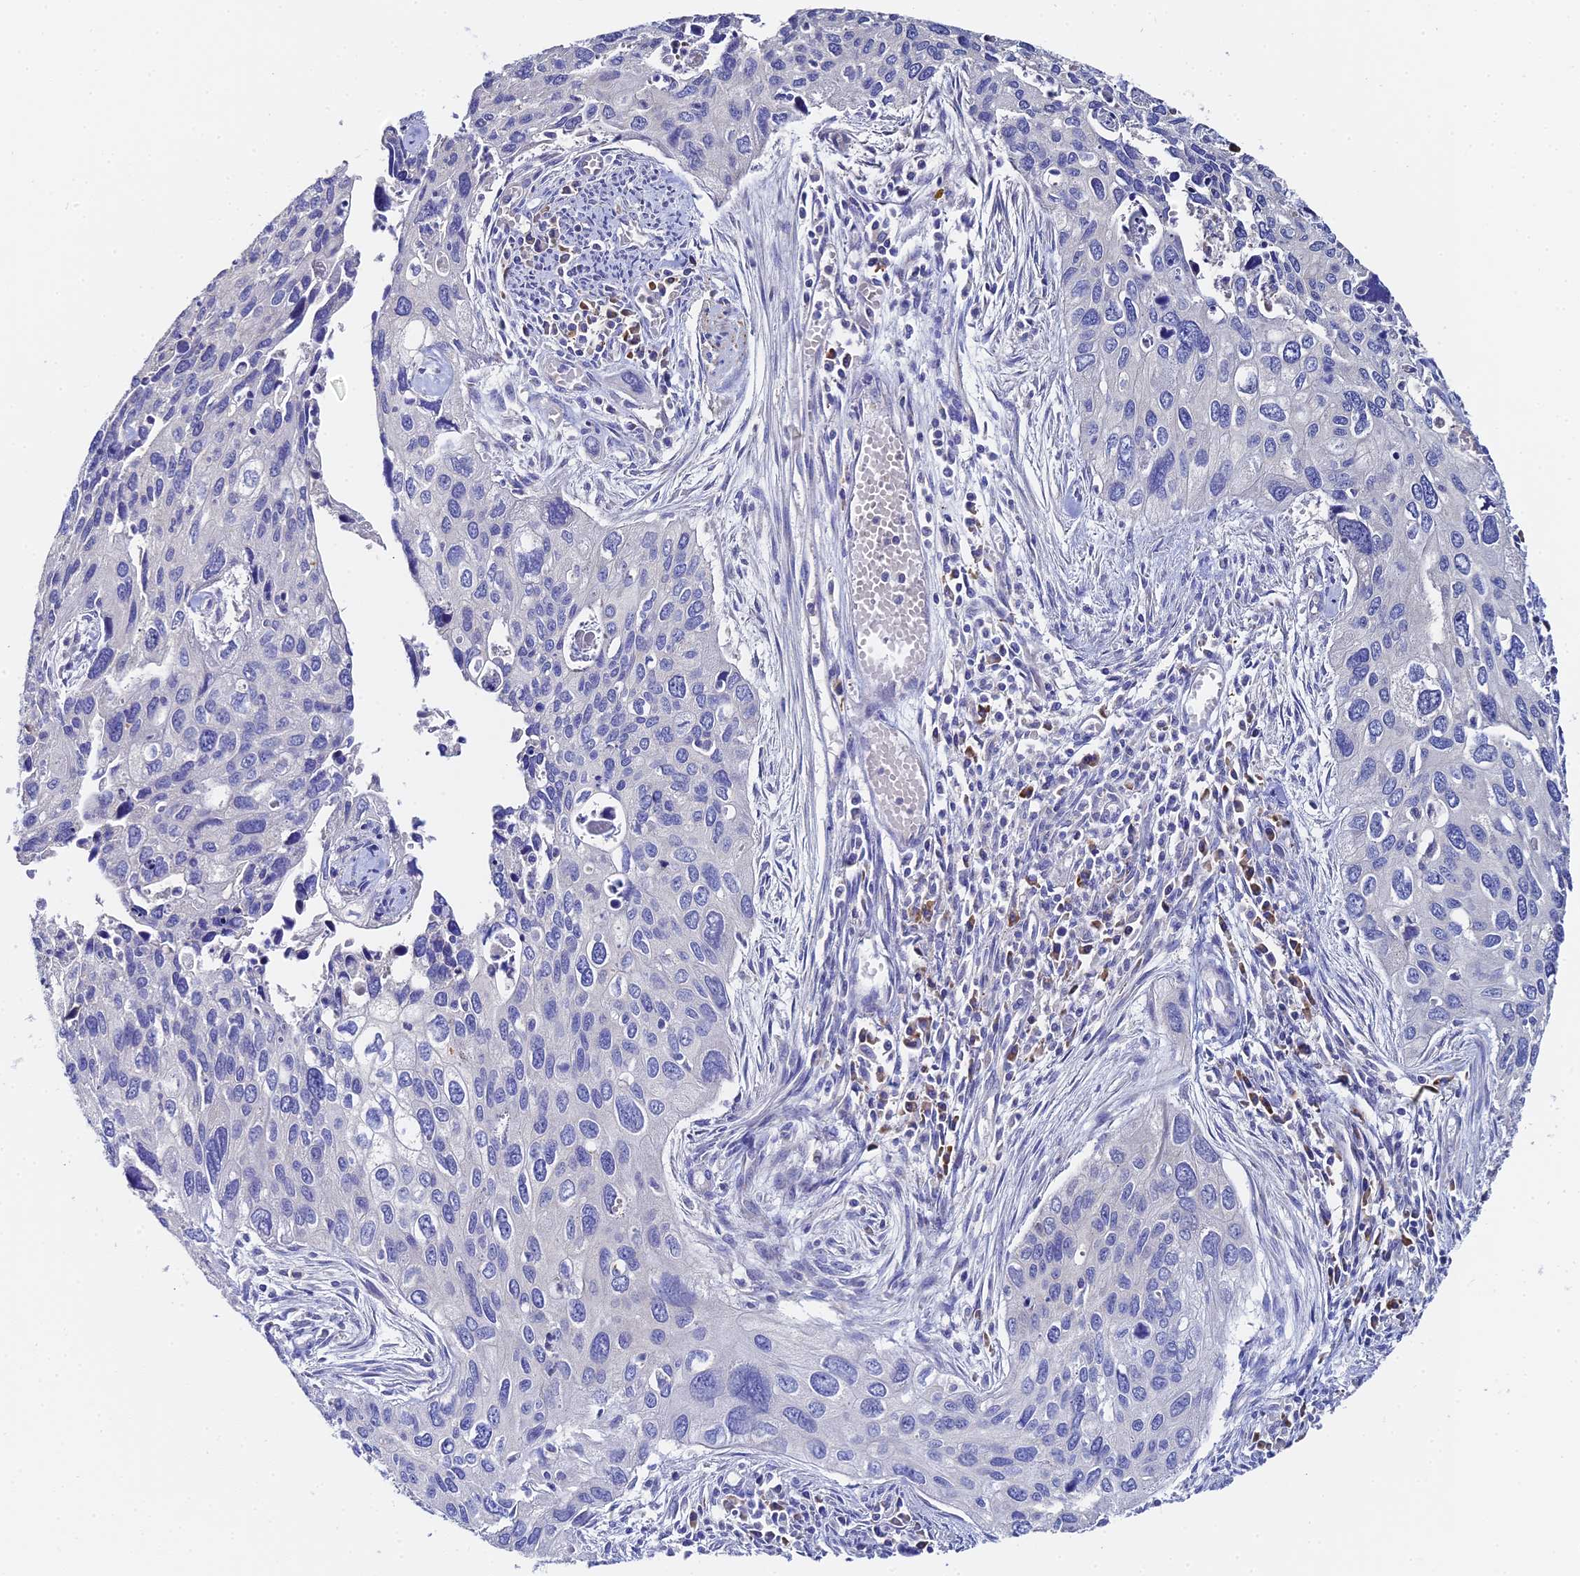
{"staining": {"intensity": "negative", "quantity": "none", "location": "none"}, "tissue": "cervical cancer", "cell_type": "Tumor cells", "image_type": "cancer", "snomed": [{"axis": "morphology", "description": "Squamous cell carcinoma, NOS"}, {"axis": "topography", "description": "Cervix"}], "caption": "Tumor cells are negative for brown protein staining in cervical squamous cell carcinoma.", "gene": "UBE2L3", "patient": {"sex": "female", "age": 55}}